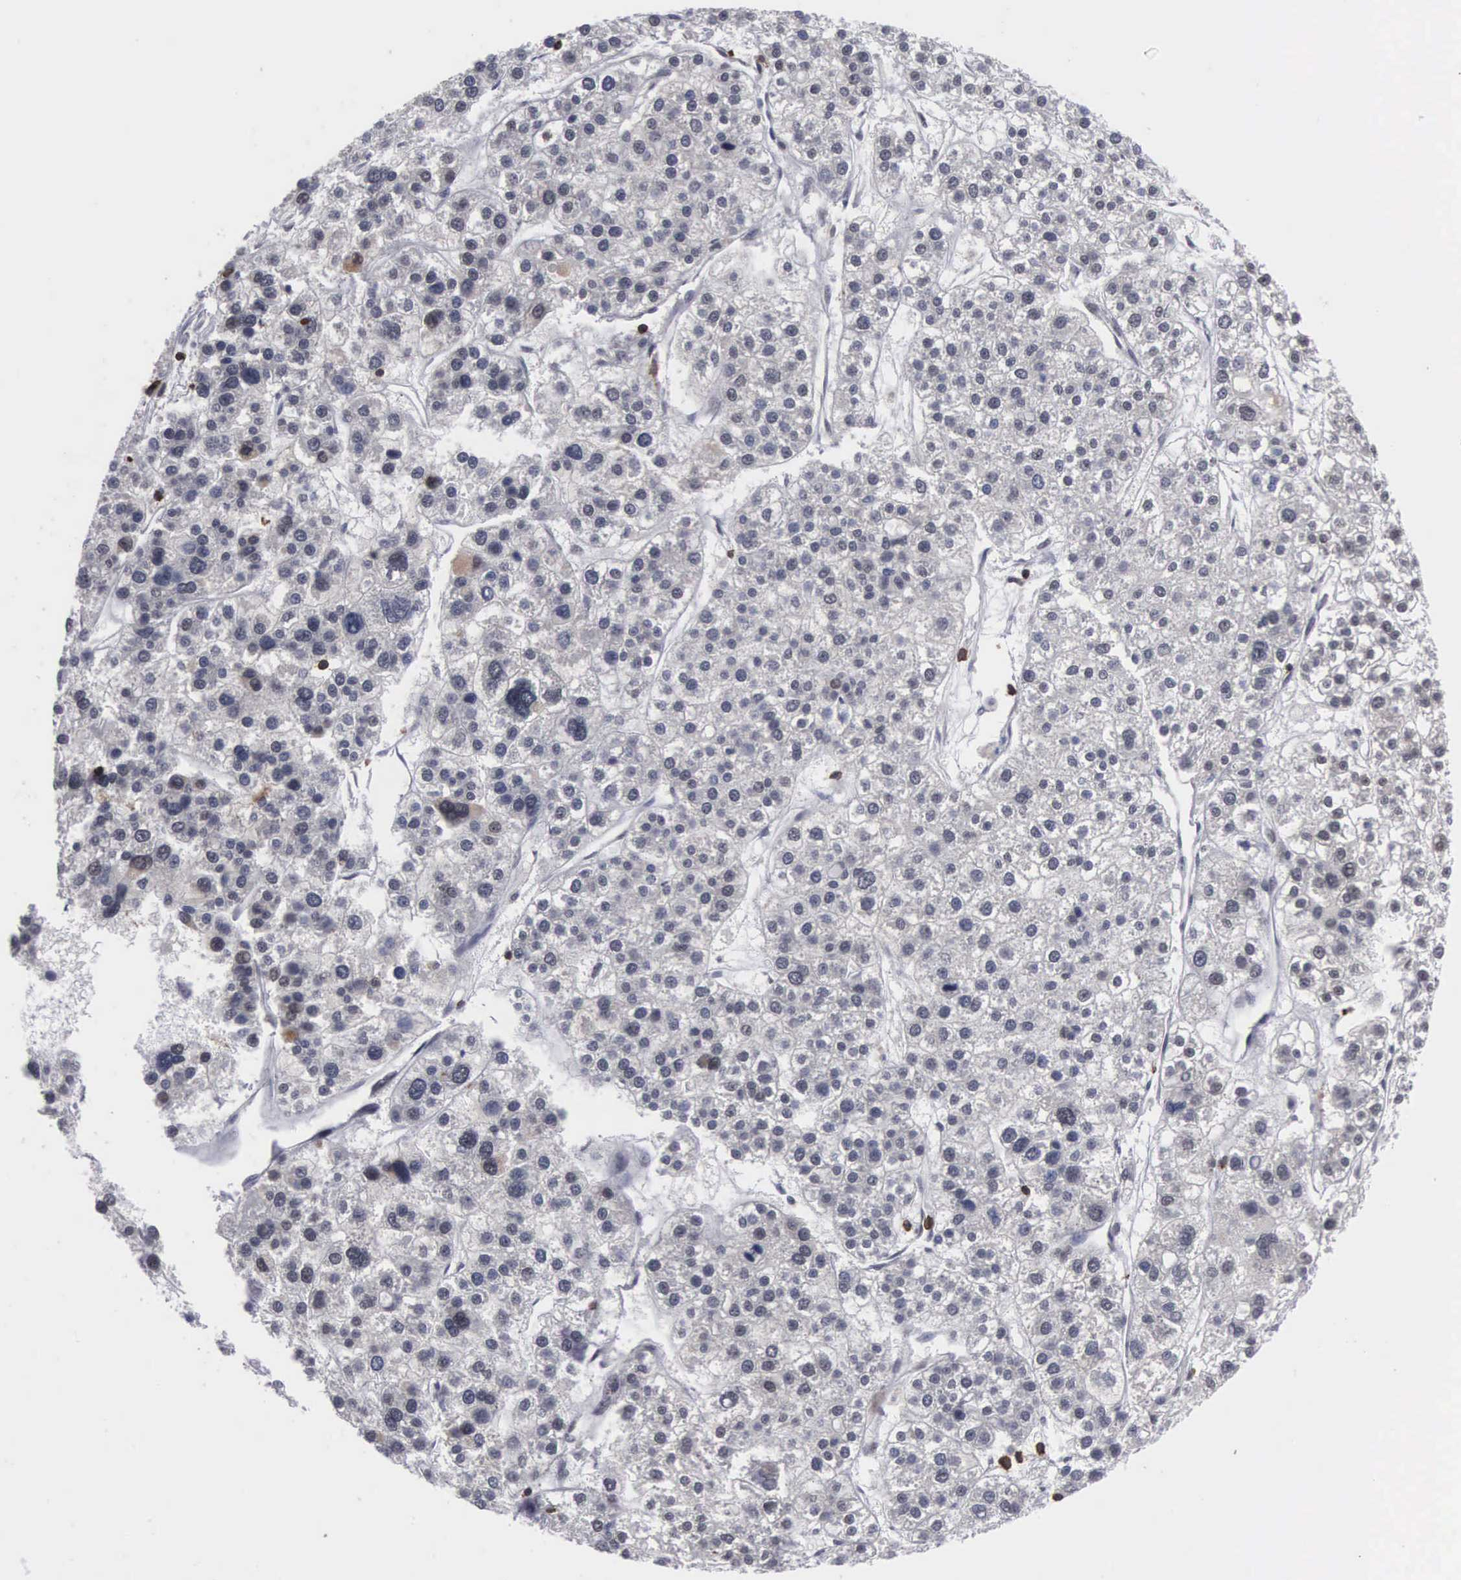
{"staining": {"intensity": "weak", "quantity": "<25%", "location": "cytoplasmic/membranous,nuclear"}, "tissue": "liver cancer", "cell_type": "Tumor cells", "image_type": "cancer", "snomed": [{"axis": "morphology", "description": "Carcinoma, Hepatocellular, NOS"}, {"axis": "topography", "description": "Liver"}], "caption": "A micrograph of liver cancer (hepatocellular carcinoma) stained for a protein reveals no brown staining in tumor cells.", "gene": "TRMT5", "patient": {"sex": "female", "age": 85}}